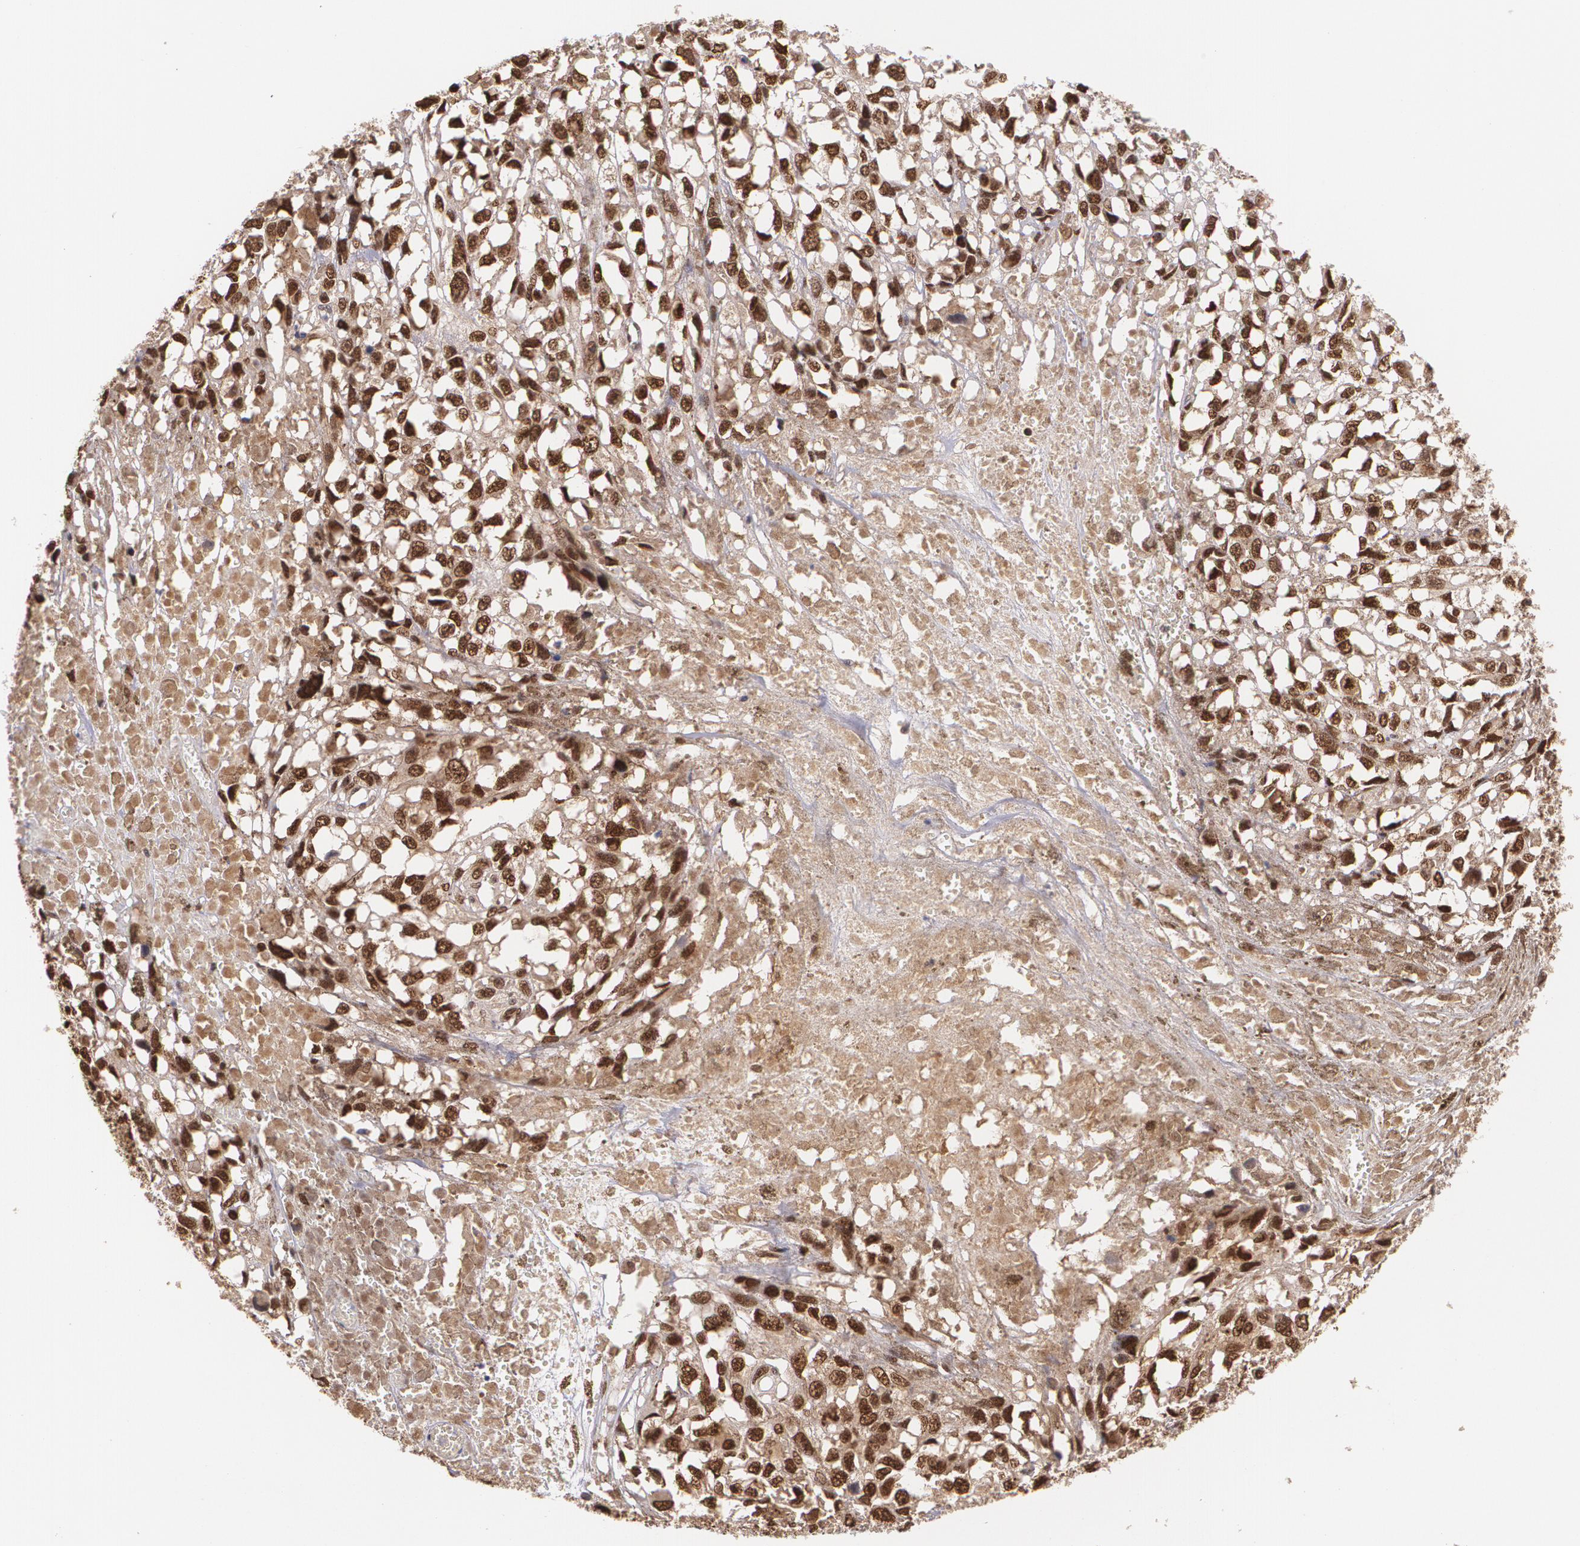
{"staining": {"intensity": "strong", "quantity": ">75%", "location": "cytoplasmic/membranous,nuclear"}, "tissue": "melanoma", "cell_type": "Tumor cells", "image_type": "cancer", "snomed": [{"axis": "morphology", "description": "Malignant melanoma, Metastatic site"}, {"axis": "topography", "description": "Lymph node"}], "caption": "IHC (DAB (3,3'-diaminobenzidine)) staining of human melanoma reveals strong cytoplasmic/membranous and nuclear protein positivity in approximately >75% of tumor cells. The staining was performed using DAB to visualize the protein expression in brown, while the nuclei were stained in blue with hematoxylin (Magnification: 20x).", "gene": "CUL2", "patient": {"sex": "male", "age": 59}}